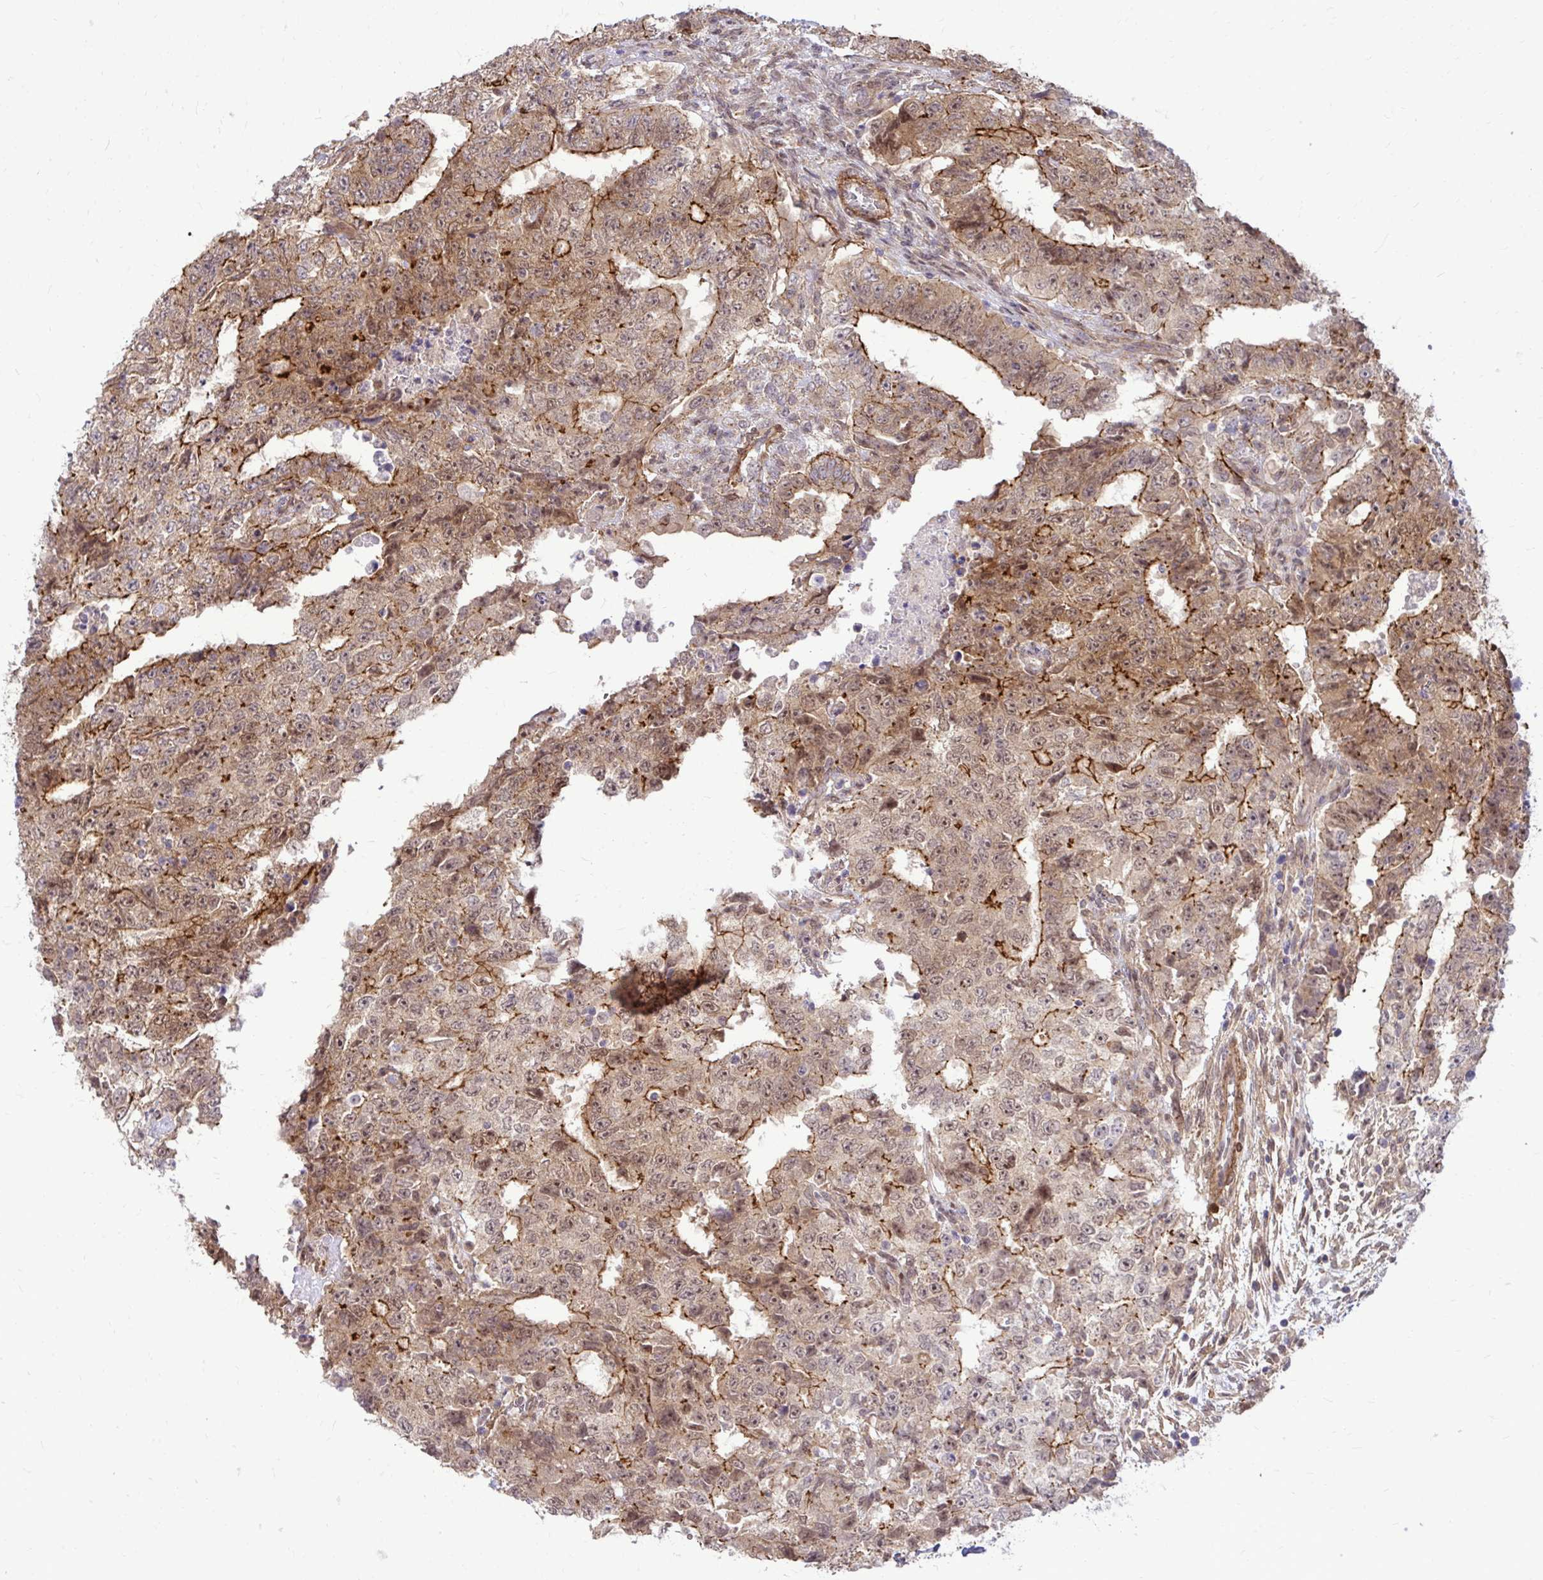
{"staining": {"intensity": "moderate", "quantity": "25%-75%", "location": "cytoplasmic/membranous"}, "tissue": "testis cancer", "cell_type": "Tumor cells", "image_type": "cancer", "snomed": [{"axis": "morphology", "description": "Carcinoma, Embryonal, NOS"}, {"axis": "topography", "description": "Testis"}], "caption": "Tumor cells display moderate cytoplasmic/membranous positivity in approximately 25%-75% of cells in testis embryonal carcinoma.", "gene": "TRIP6", "patient": {"sex": "male", "age": 24}}